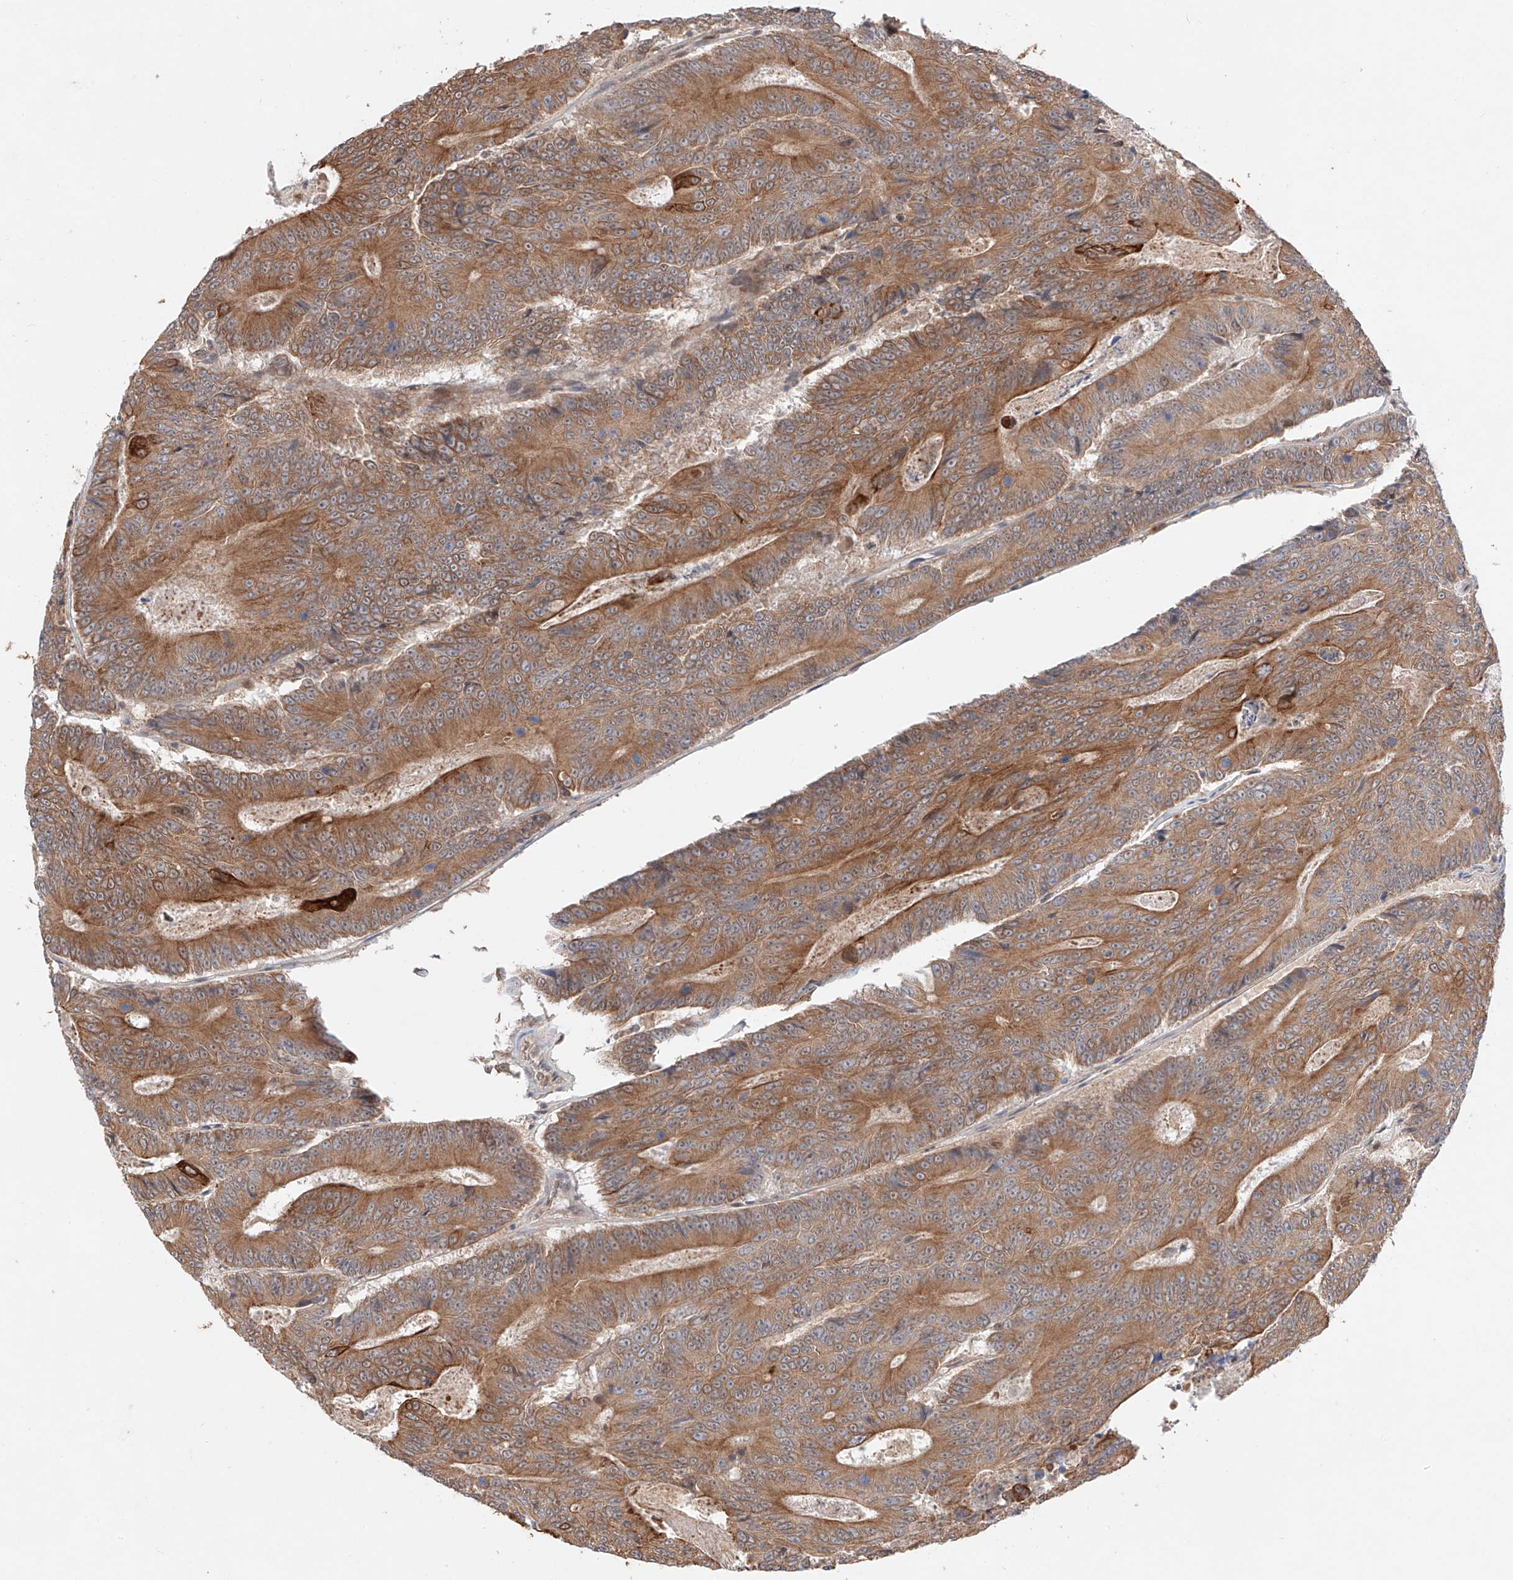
{"staining": {"intensity": "moderate", "quantity": ">75%", "location": "cytoplasmic/membranous"}, "tissue": "colorectal cancer", "cell_type": "Tumor cells", "image_type": "cancer", "snomed": [{"axis": "morphology", "description": "Adenocarcinoma, NOS"}, {"axis": "topography", "description": "Colon"}], "caption": "About >75% of tumor cells in human colorectal cancer (adenocarcinoma) reveal moderate cytoplasmic/membranous protein staining as visualized by brown immunohistochemical staining.", "gene": "GCNT1", "patient": {"sex": "male", "age": 83}}